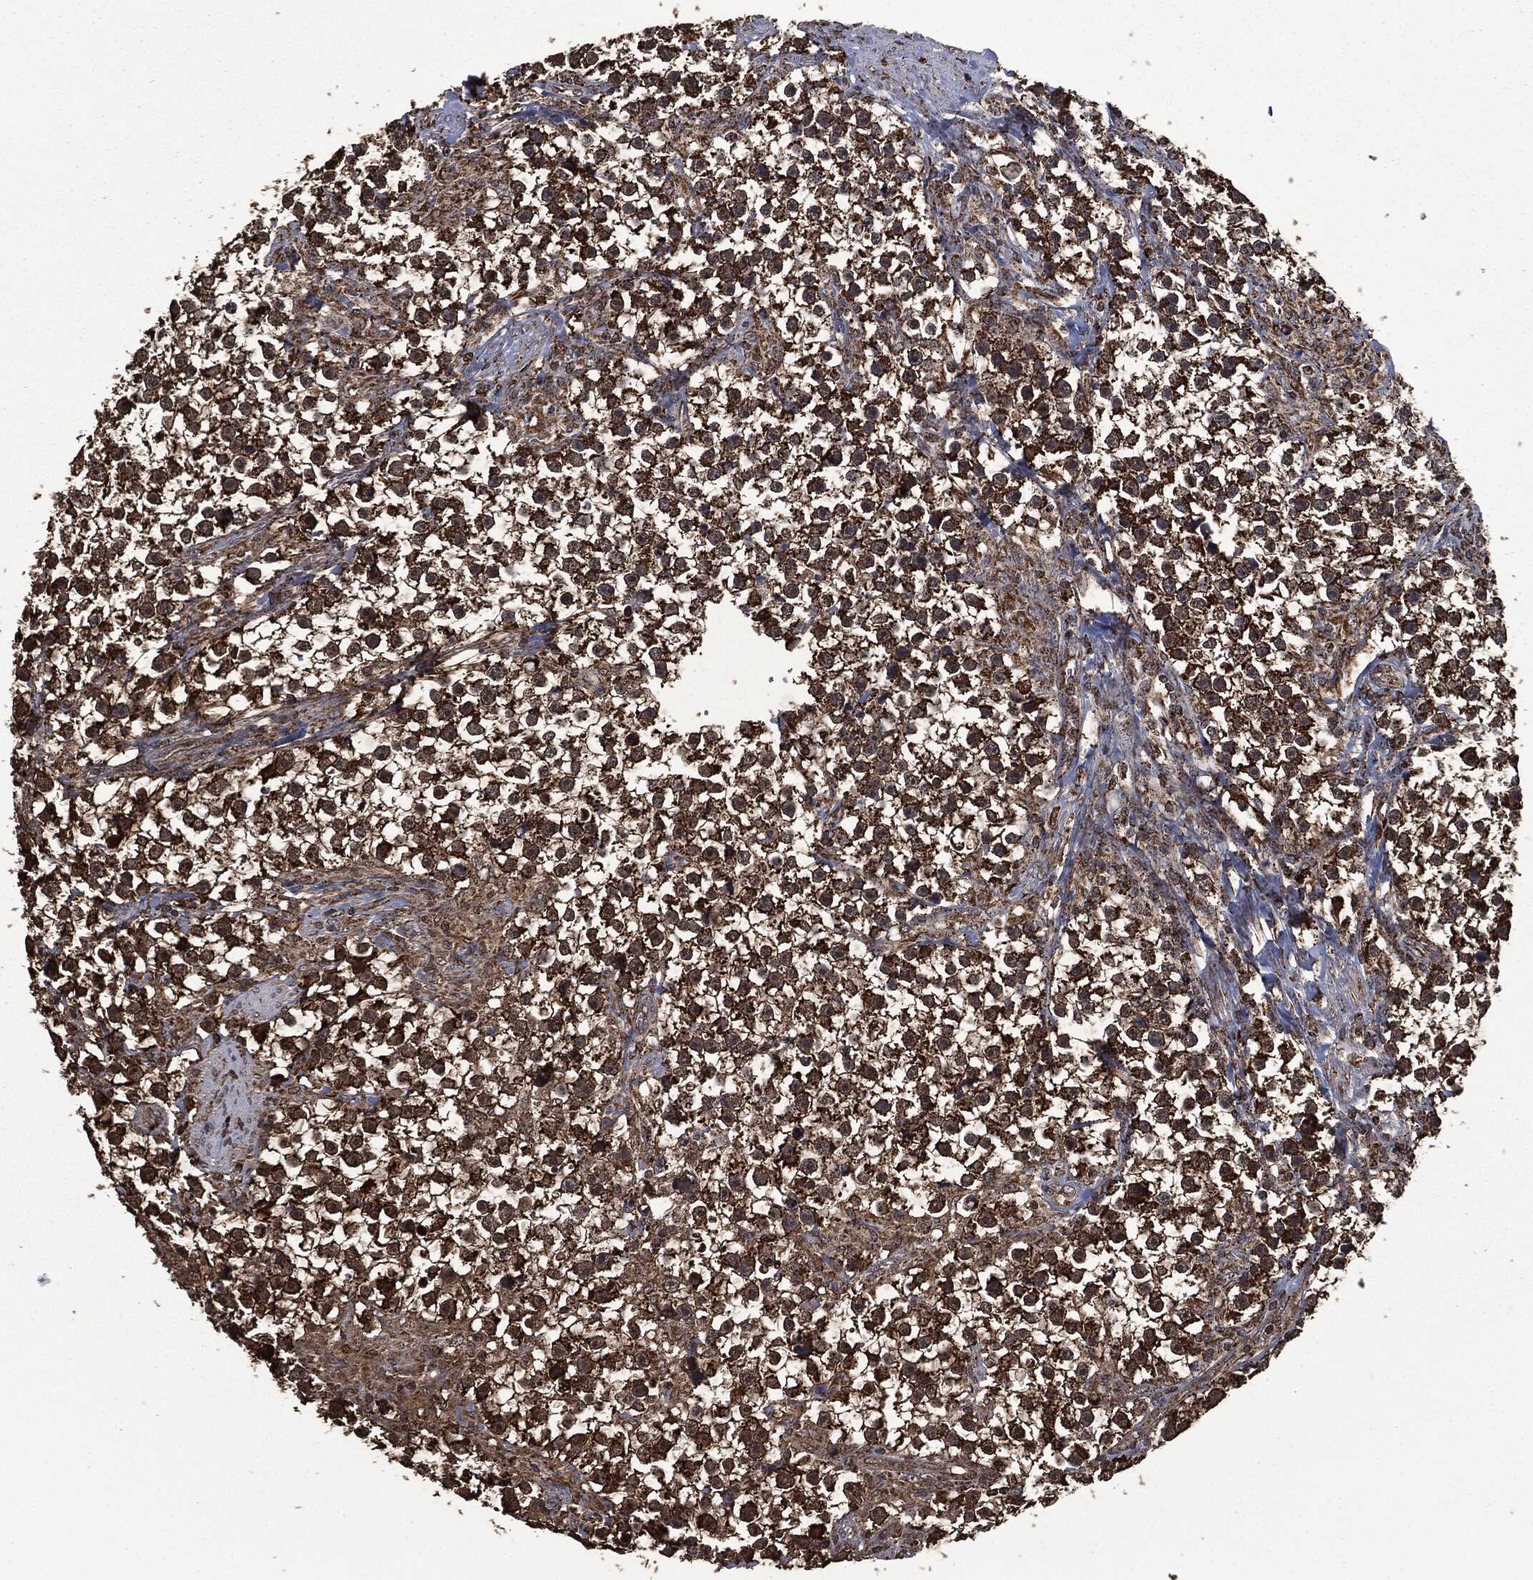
{"staining": {"intensity": "strong", "quantity": ">75%", "location": "cytoplasmic/membranous"}, "tissue": "testis cancer", "cell_type": "Tumor cells", "image_type": "cancer", "snomed": [{"axis": "morphology", "description": "Seminoma, NOS"}, {"axis": "topography", "description": "Testis"}], "caption": "Immunohistochemical staining of seminoma (testis) demonstrates strong cytoplasmic/membranous protein staining in about >75% of tumor cells.", "gene": "LIG3", "patient": {"sex": "male", "age": 59}}